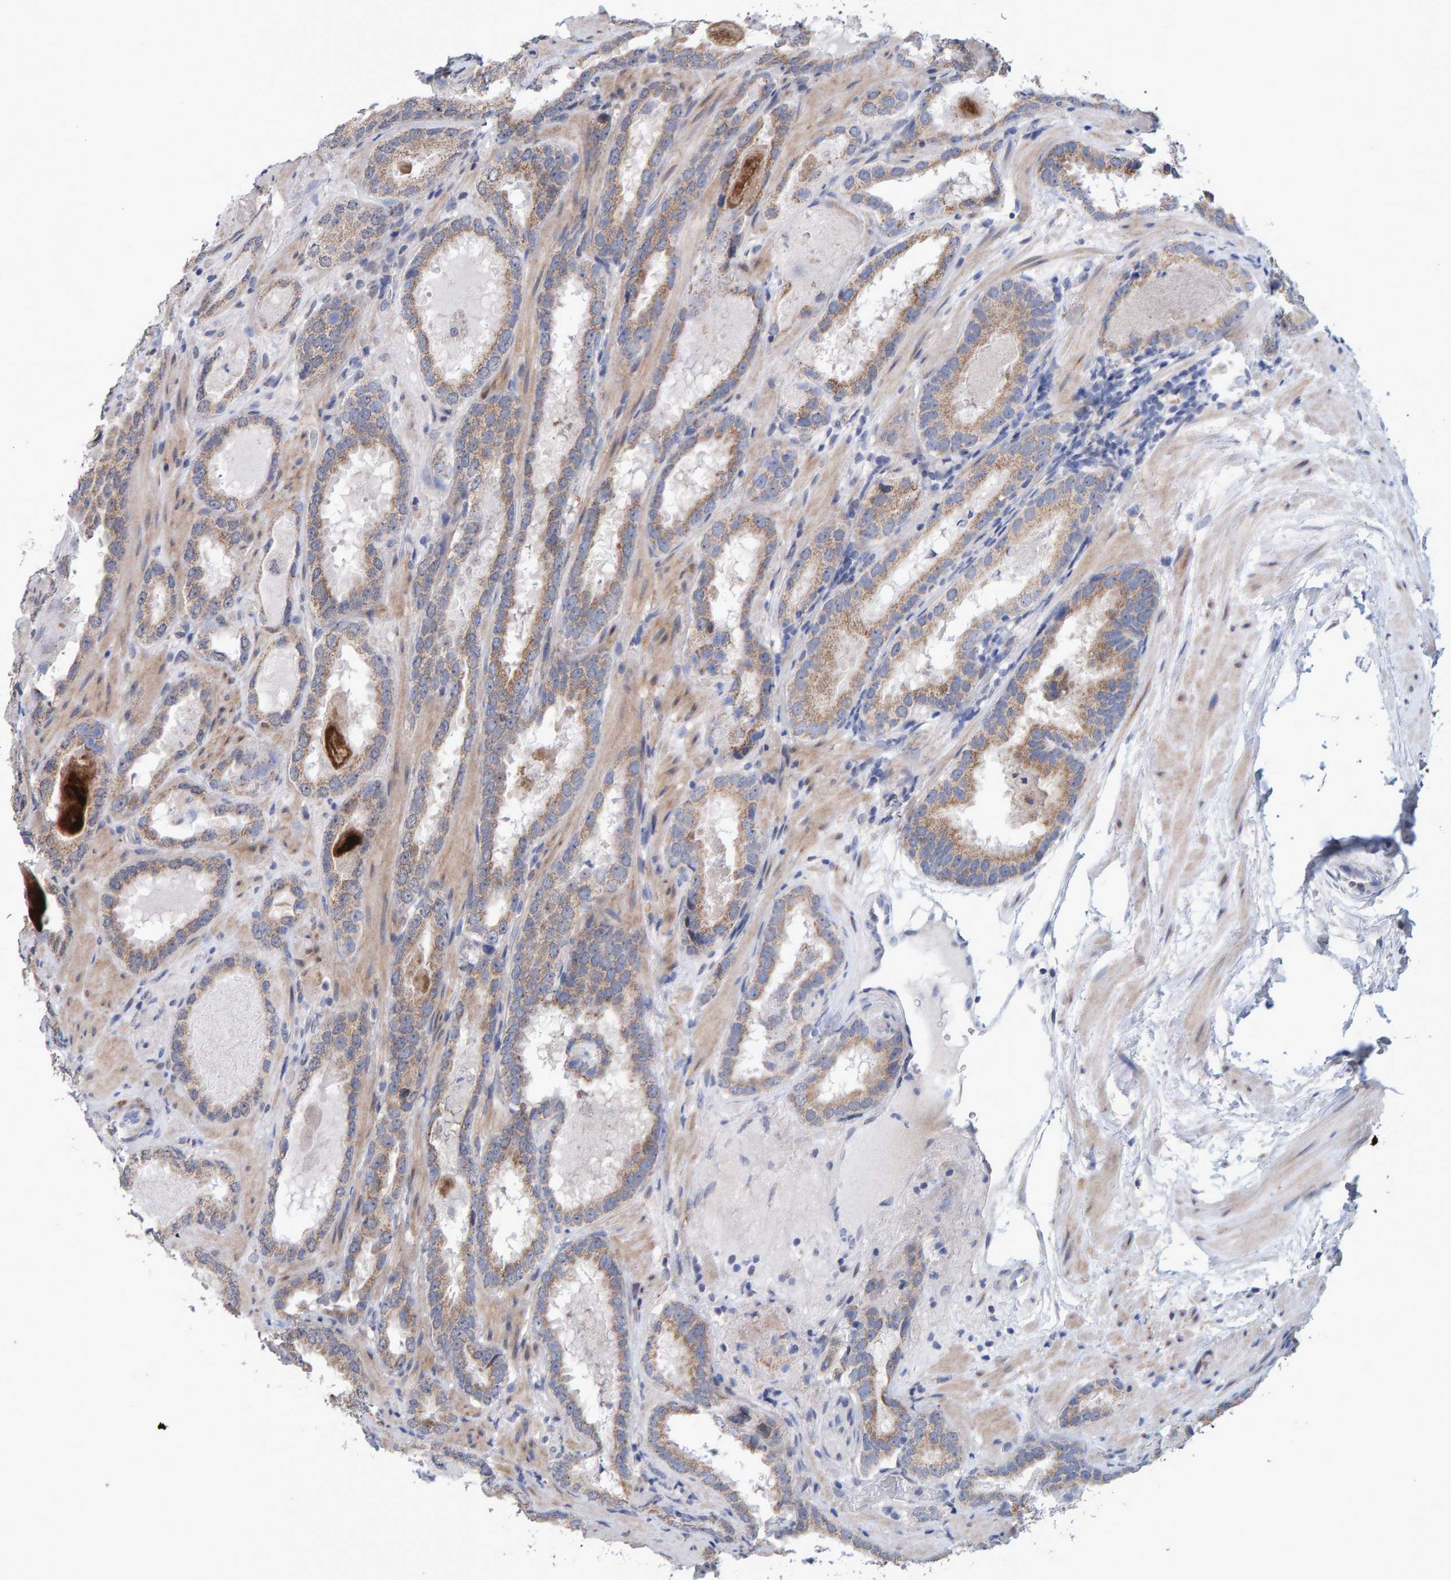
{"staining": {"intensity": "moderate", "quantity": ">75%", "location": "cytoplasmic/membranous"}, "tissue": "prostate cancer", "cell_type": "Tumor cells", "image_type": "cancer", "snomed": [{"axis": "morphology", "description": "Adenocarcinoma, Low grade"}, {"axis": "topography", "description": "Prostate"}], "caption": "Moderate cytoplasmic/membranous expression for a protein is appreciated in about >75% of tumor cells of low-grade adenocarcinoma (prostate) using IHC.", "gene": "USP43", "patient": {"sex": "male", "age": 51}}